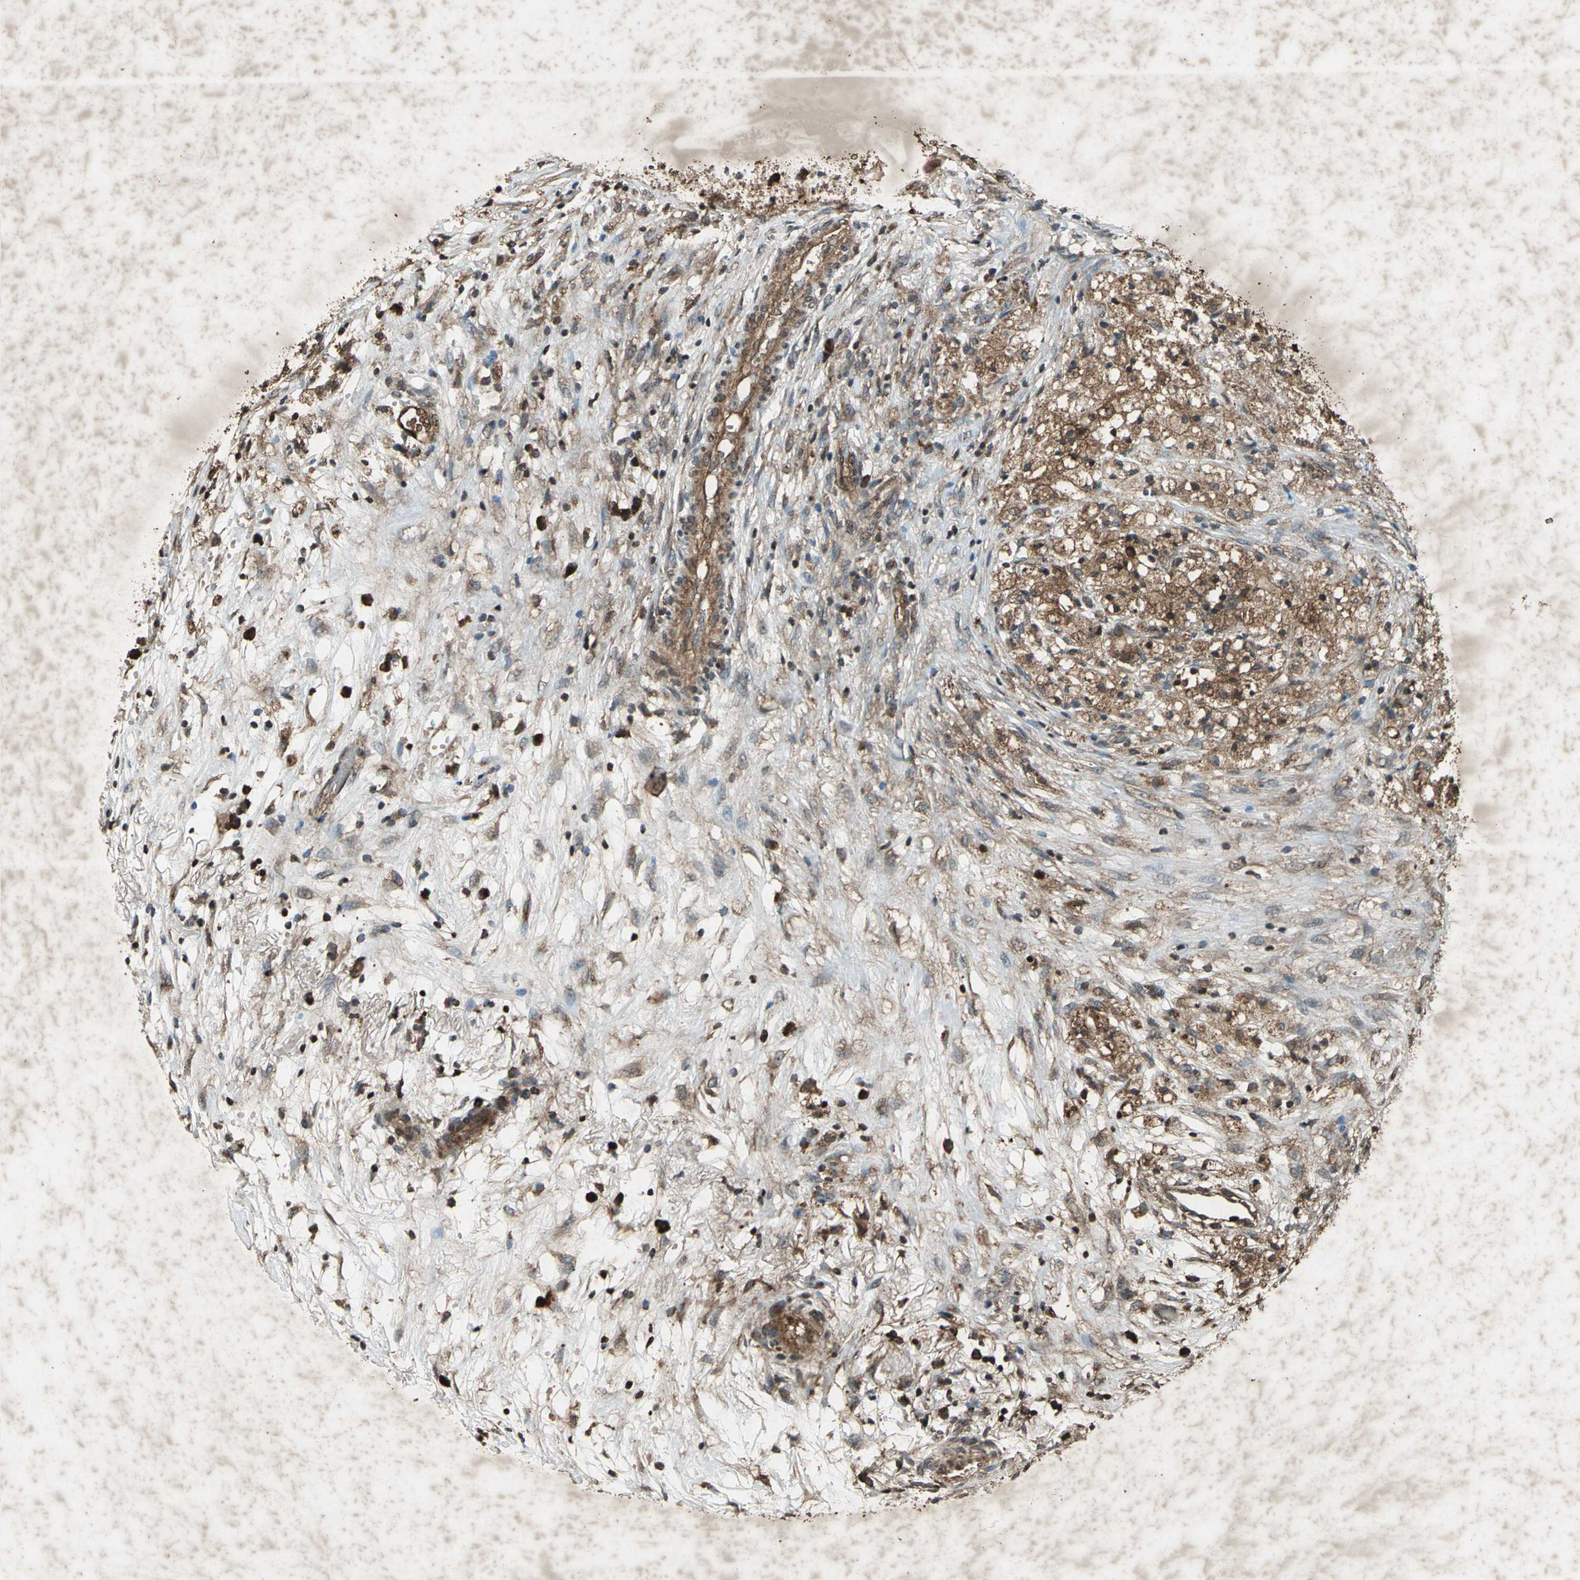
{"staining": {"intensity": "moderate", "quantity": ">75%", "location": "cytoplasmic/membranous"}, "tissue": "ovarian cancer", "cell_type": "Tumor cells", "image_type": "cancer", "snomed": [{"axis": "morphology", "description": "Carcinoma, endometroid"}, {"axis": "topography", "description": "Ovary"}], "caption": "Ovarian endometroid carcinoma tissue demonstrates moderate cytoplasmic/membranous expression in about >75% of tumor cells, visualized by immunohistochemistry. (DAB = brown stain, brightfield microscopy at high magnification).", "gene": "SEPTIN4", "patient": {"sex": "female", "age": 42}}